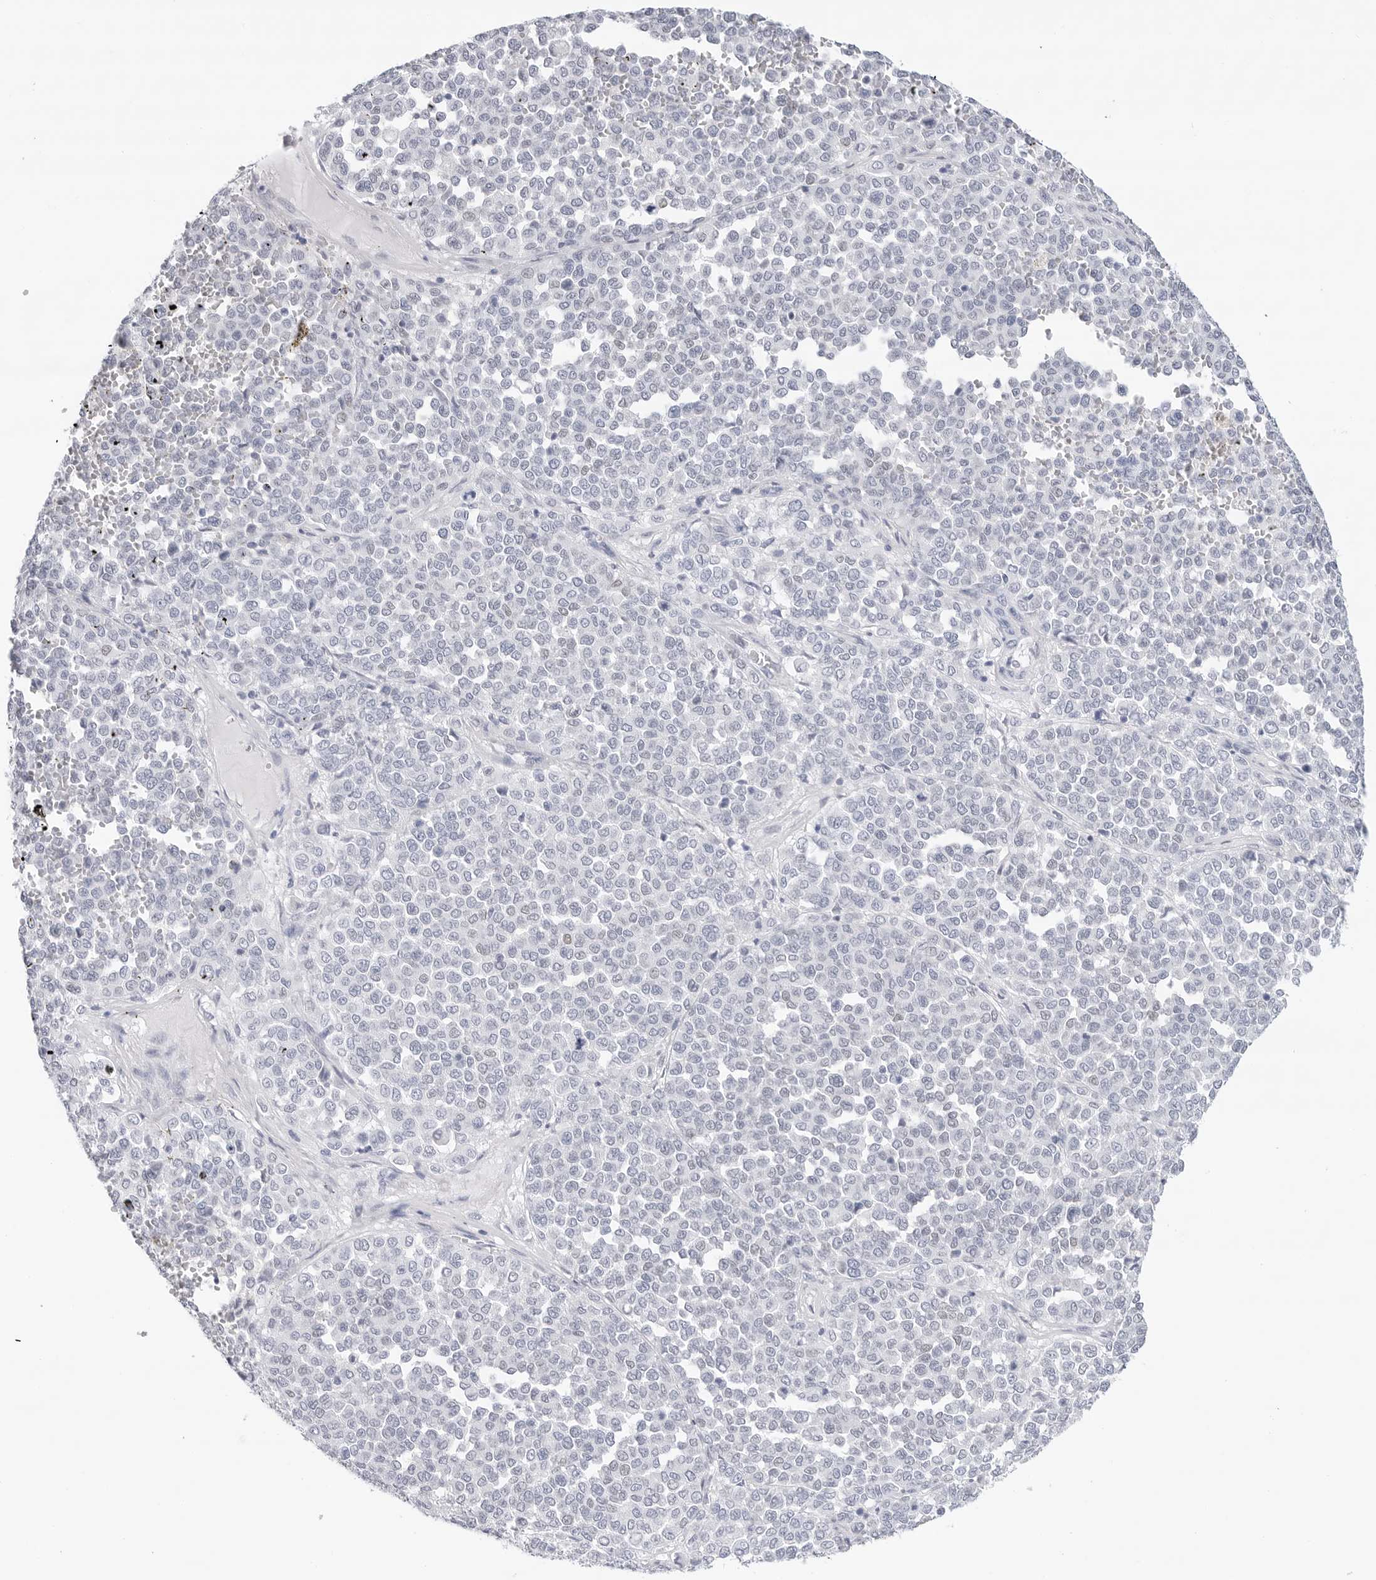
{"staining": {"intensity": "negative", "quantity": "none", "location": "none"}, "tissue": "melanoma", "cell_type": "Tumor cells", "image_type": "cancer", "snomed": [{"axis": "morphology", "description": "Malignant melanoma, Metastatic site"}, {"axis": "topography", "description": "Pancreas"}], "caption": "An IHC histopathology image of melanoma is shown. There is no staining in tumor cells of melanoma.", "gene": "SLC19A1", "patient": {"sex": "female", "age": 30}}